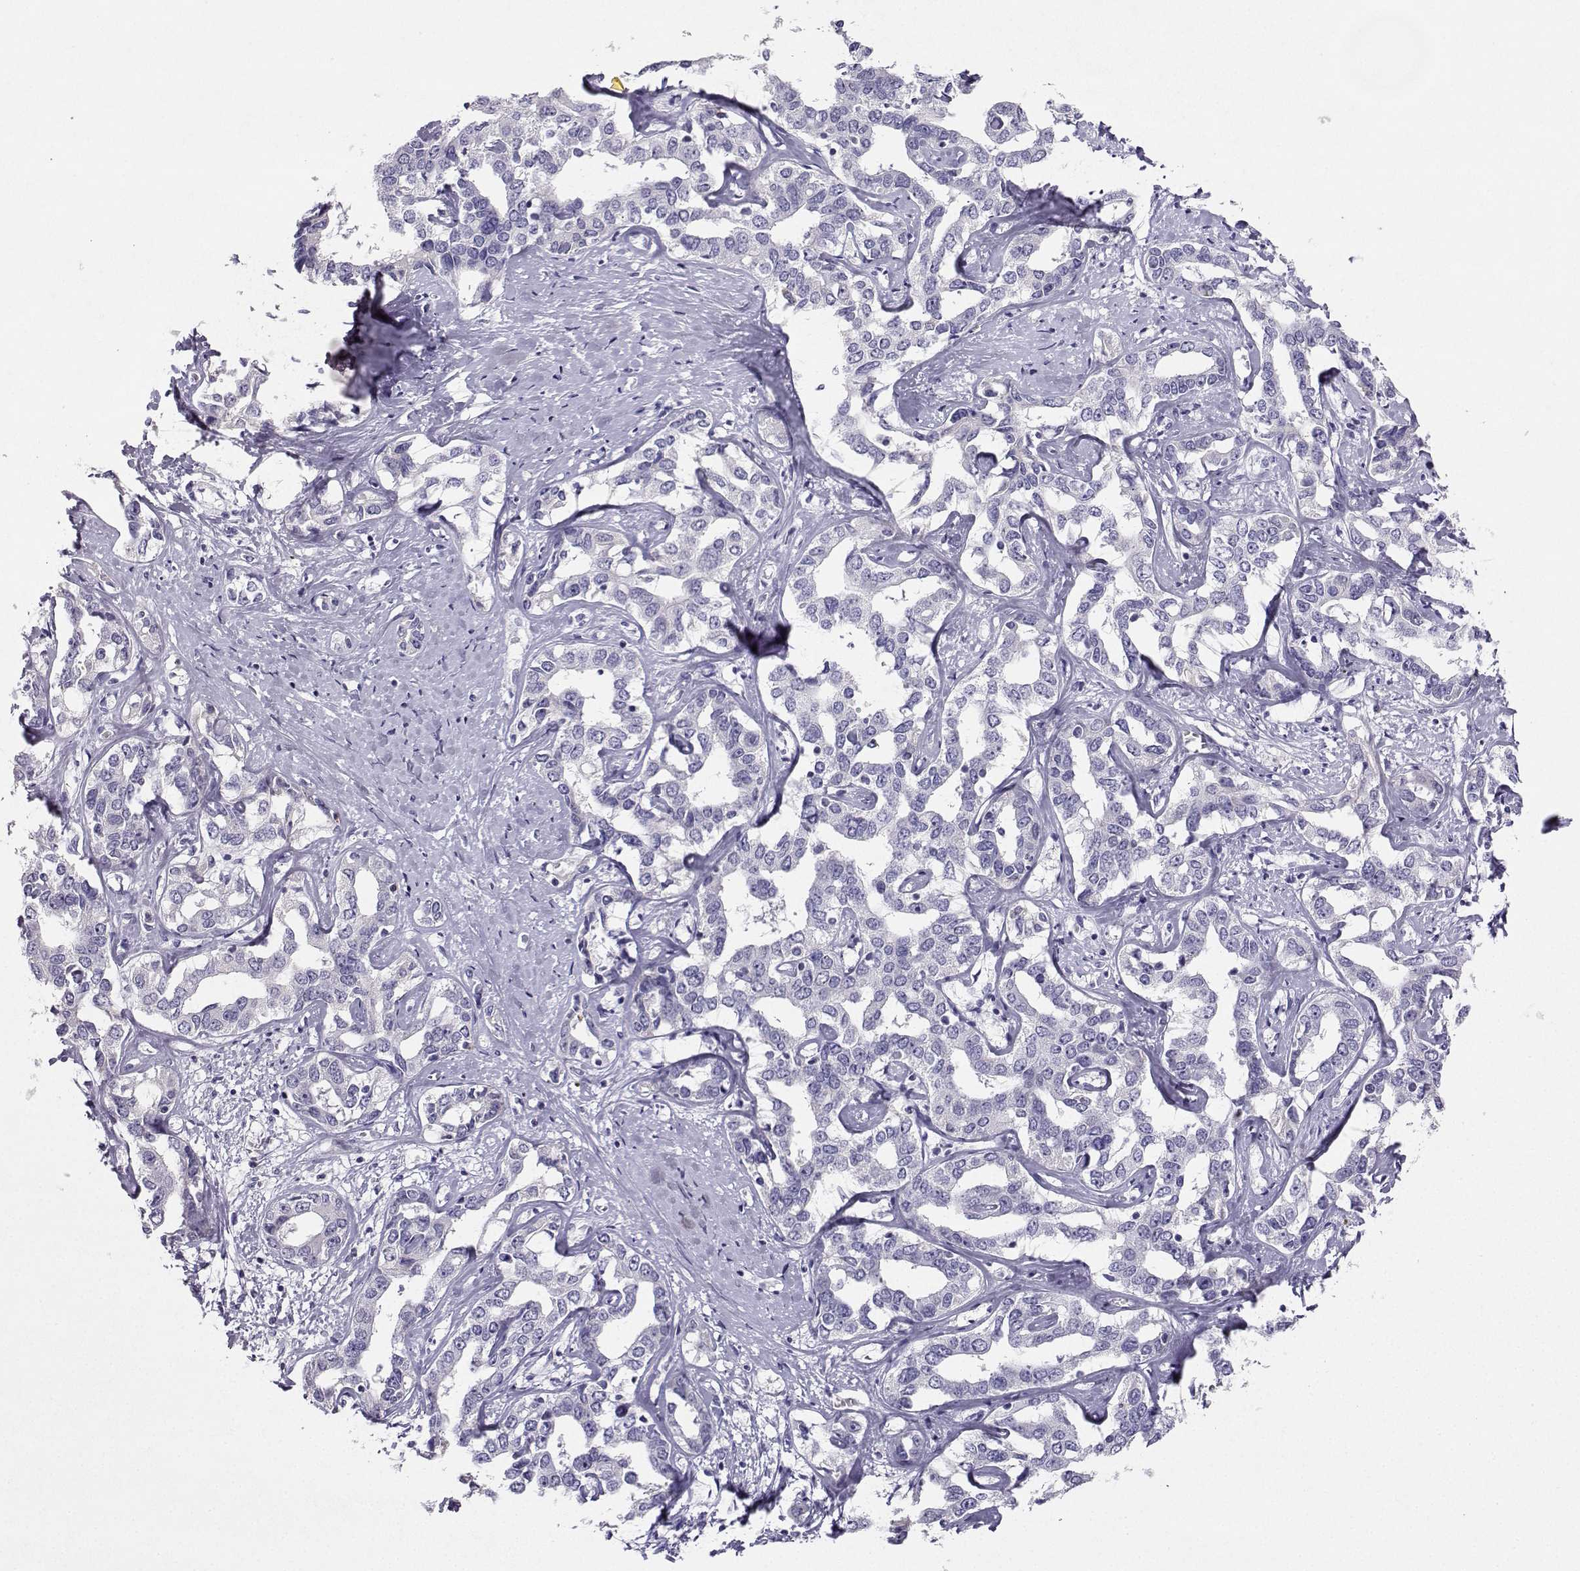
{"staining": {"intensity": "negative", "quantity": "none", "location": "none"}, "tissue": "liver cancer", "cell_type": "Tumor cells", "image_type": "cancer", "snomed": [{"axis": "morphology", "description": "Cholangiocarcinoma"}, {"axis": "topography", "description": "Liver"}], "caption": "Immunohistochemical staining of cholangiocarcinoma (liver) exhibits no significant positivity in tumor cells.", "gene": "GRIK4", "patient": {"sex": "male", "age": 59}}